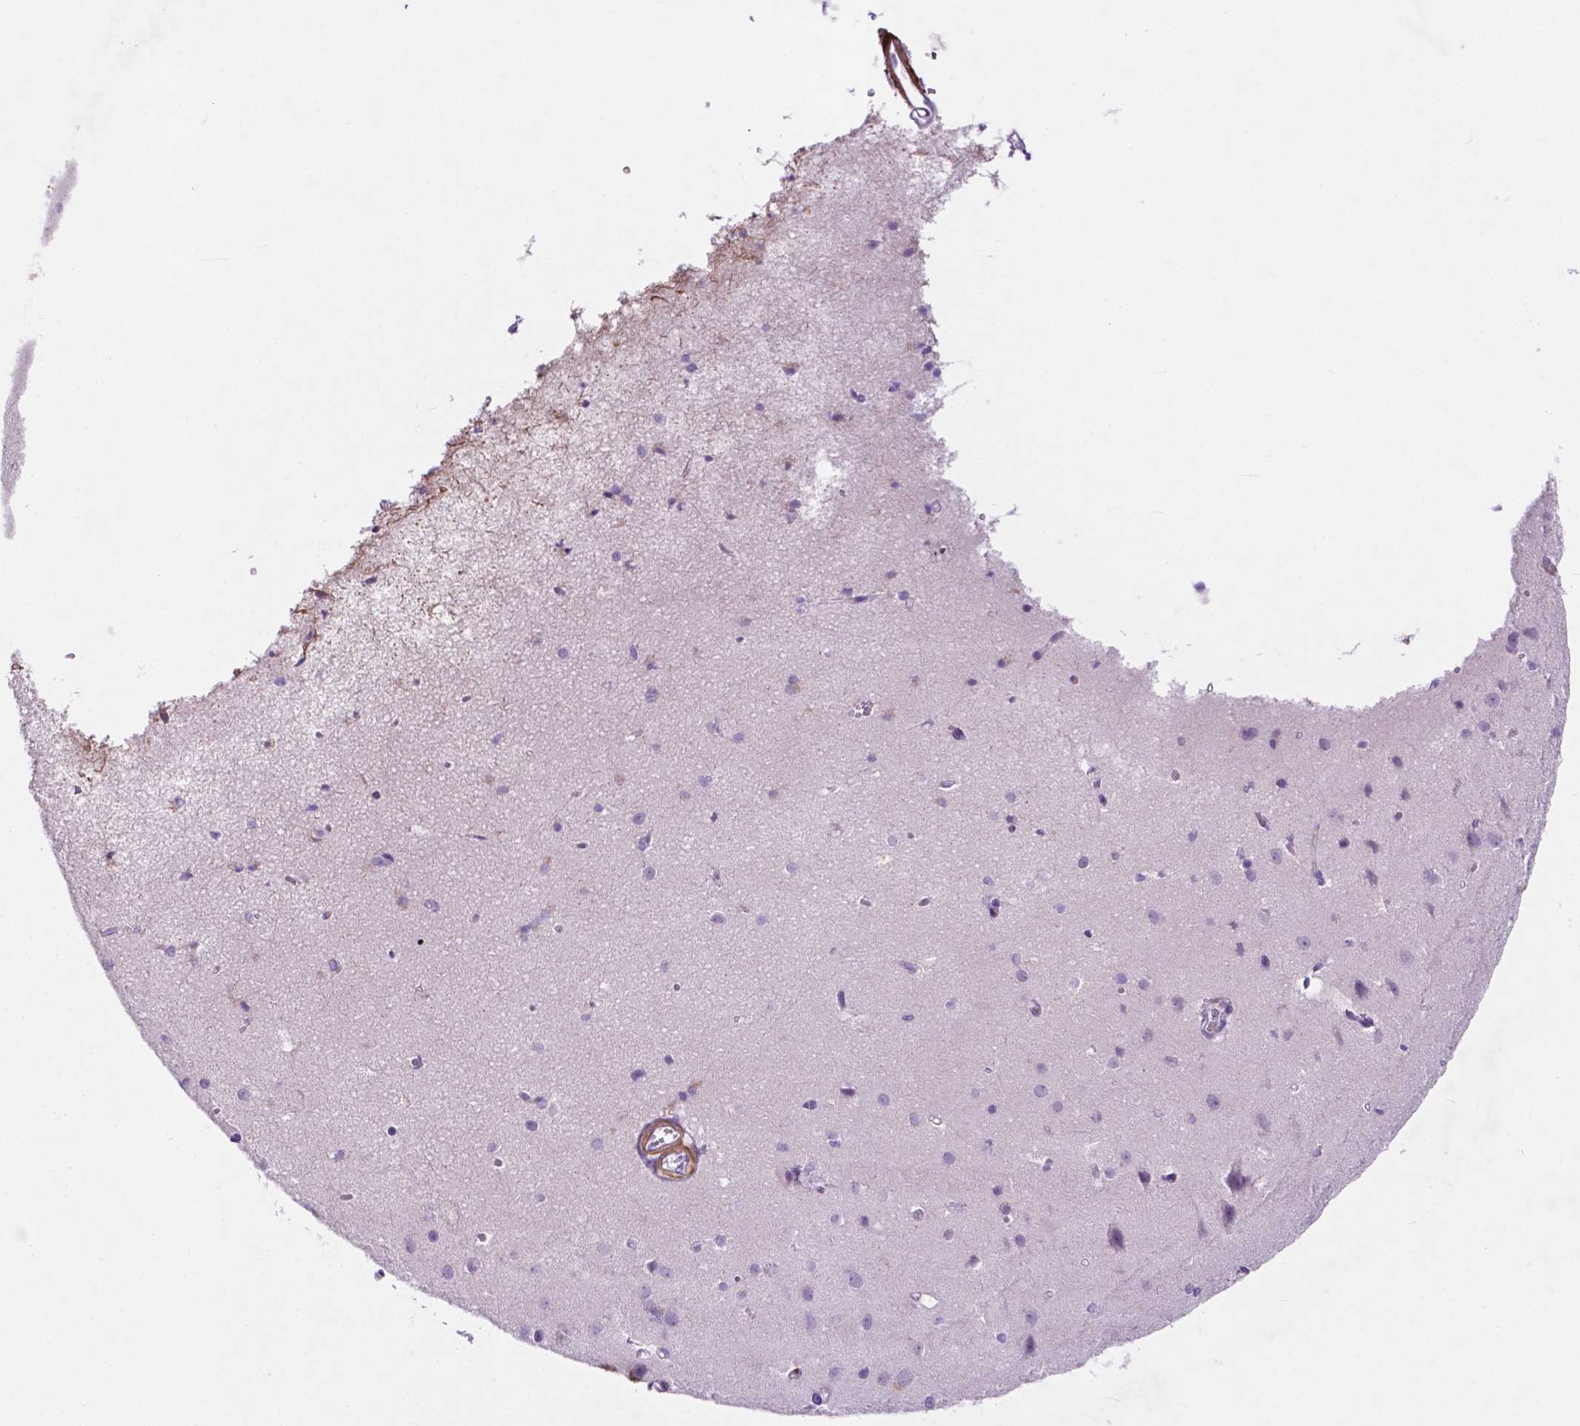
{"staining": {"intensity": "weak", "quantity": "<25%", "location": "cytoplasmic/membranous"}, "tissue": "cerebral cortex", "cell_type": "Endothelial cells", "image_type": "normal", "snomed": [{"axis": "morphology", "description": "Normal tissue, NOS"}, {"axis": "topography", "description": "Cerebral cortex"}], "caption": "Endothelial cells show no significant expression in benign cerebral cortex. (DAB (3,3'-diaminobenzidine) immunohistochemistry (IHC) with hematoxylin counter stain).", "gene": "ASPG", "patient": {"sex": "male", "age": 37}}